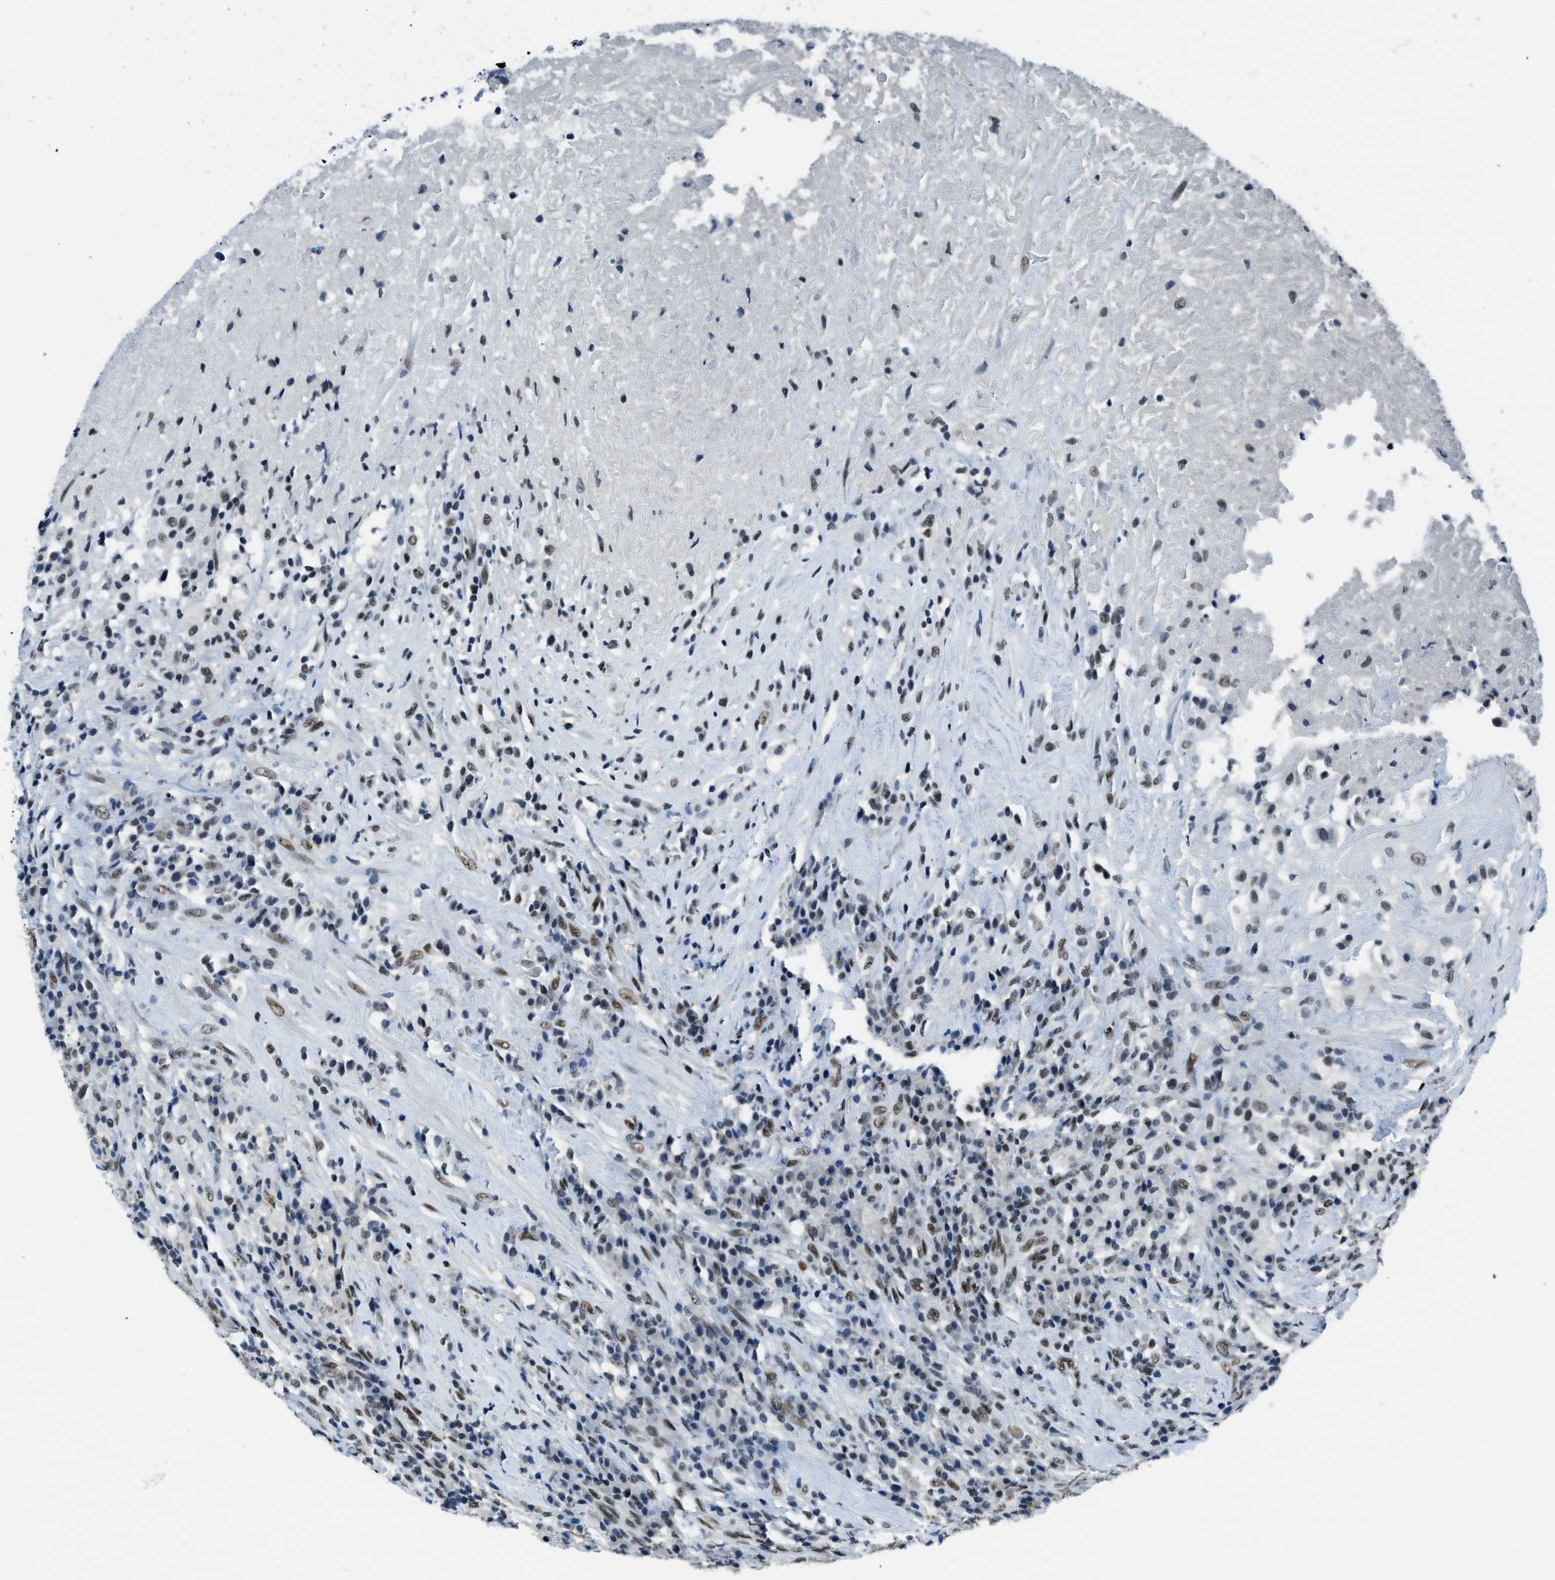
{"staining": {"intensity": "moderate", "quantity": ">75%", "location": "nuclear"}, "tissue": "testis cancer", "cell_type": "Tumor cells", "image_type": "cancer", "snomed": [{"axis": "morphology", "description": "Necrosis, NOS"}, {"axis": "morphology", "description": "Carcinoma, Embryonal, NOS"}, {"axis": "topography", "description": "Testis"}], "caption": "Embryonal carcinoma (testis) stained for a protein (brown) displays moderate nuclear positive positivity in about >75% of tumor cells.", "gene": "GATAD2B", "patient": {"sex": "male", "age": 19}}